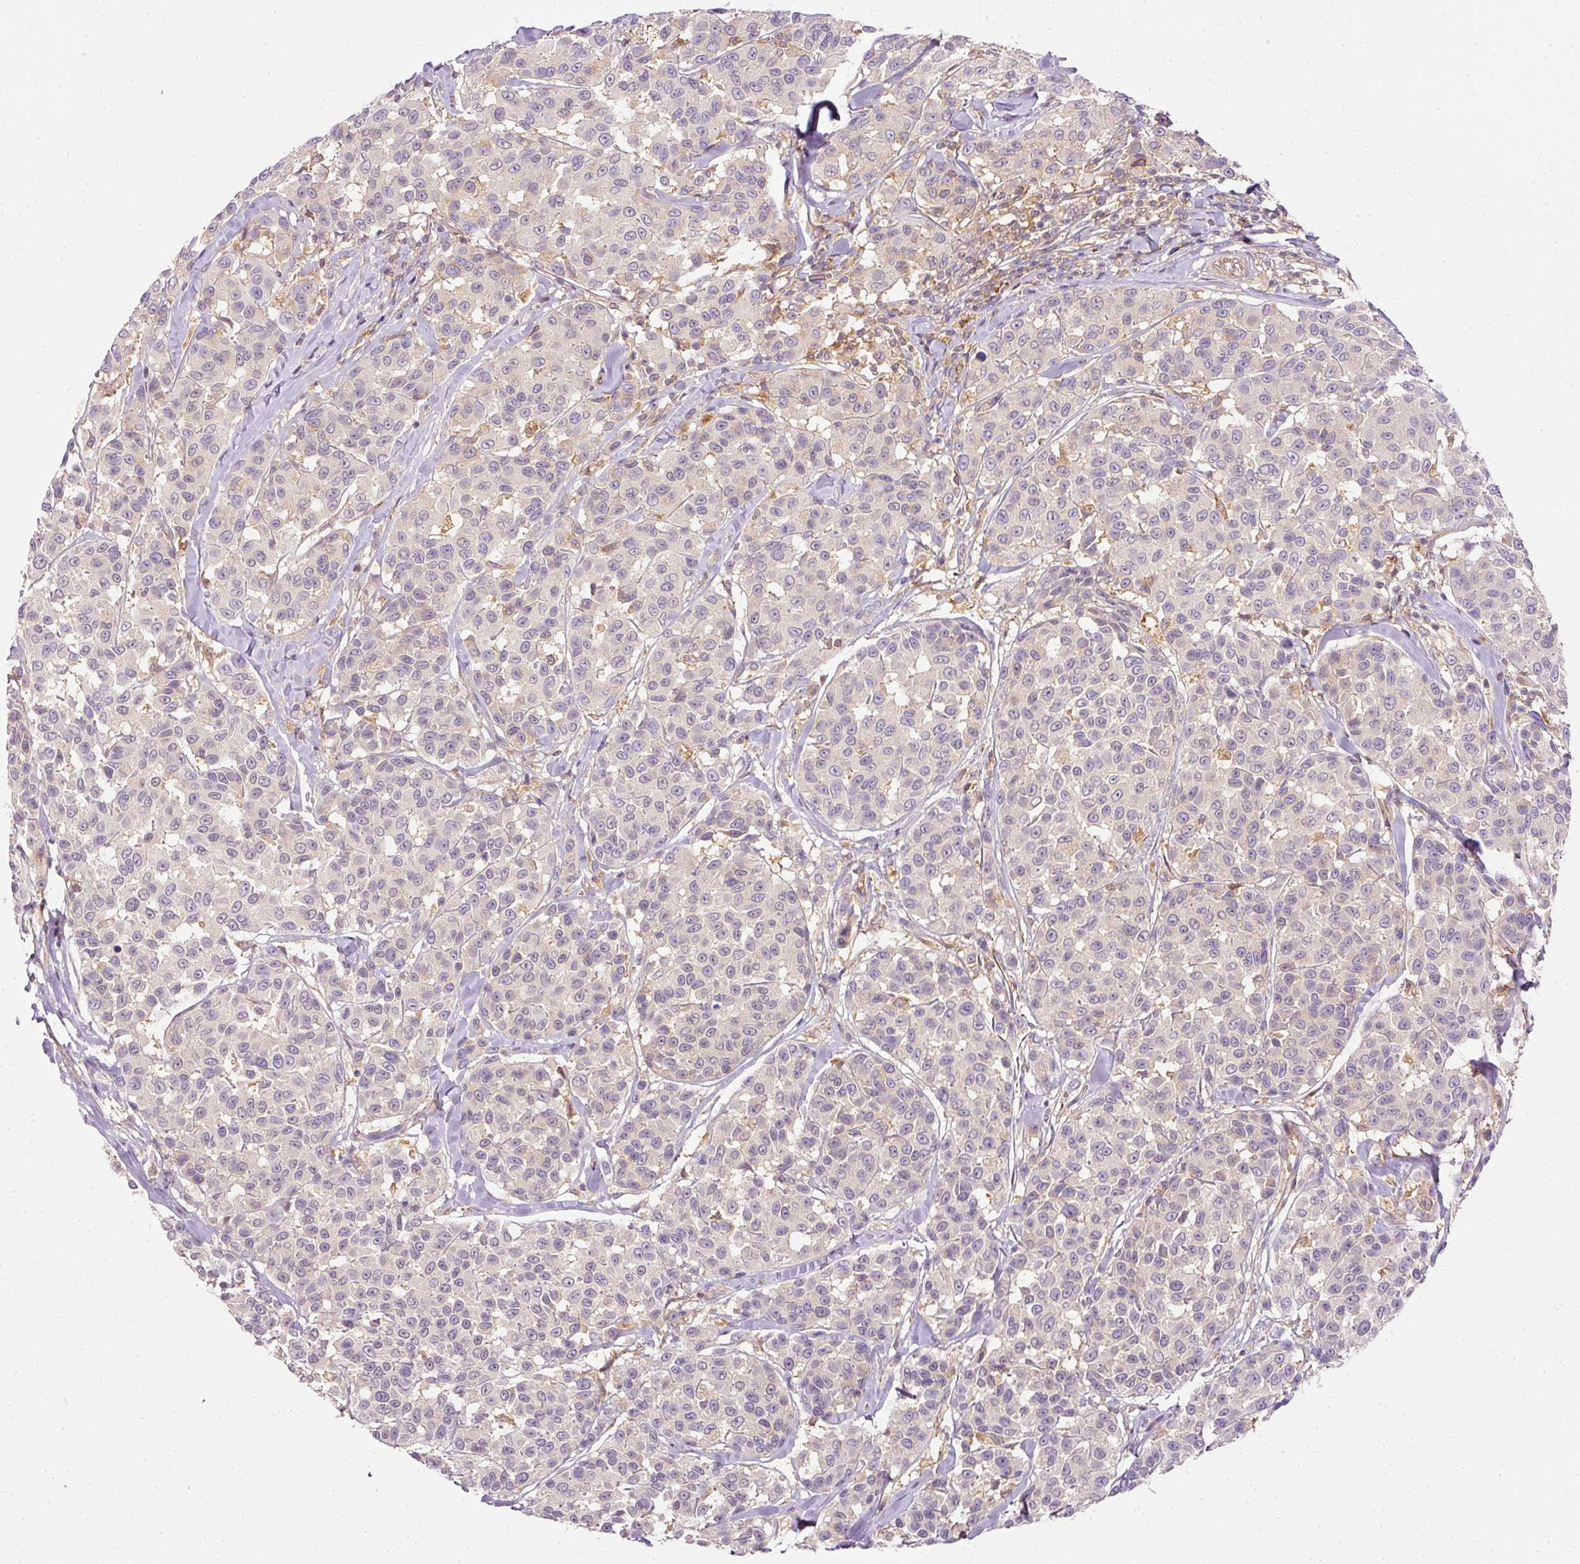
{"staining": {"intensity": "negative", "quantity": "none", "location": "none"}, "tissue": "melanoma", "cell_type": "Tumor cells", "image_type": "cancer", "snomed": [{"axis": "morphology", "description": "Malignant melanoma, NOS"}, {"axis": "topography", "description": "Skin"}], "caption": "Immunohistochemistry of melanoma demonstrates no staining in tumor cells.", "gene": "ARMH3", "patient": {"sex": "female", "age": 66}}